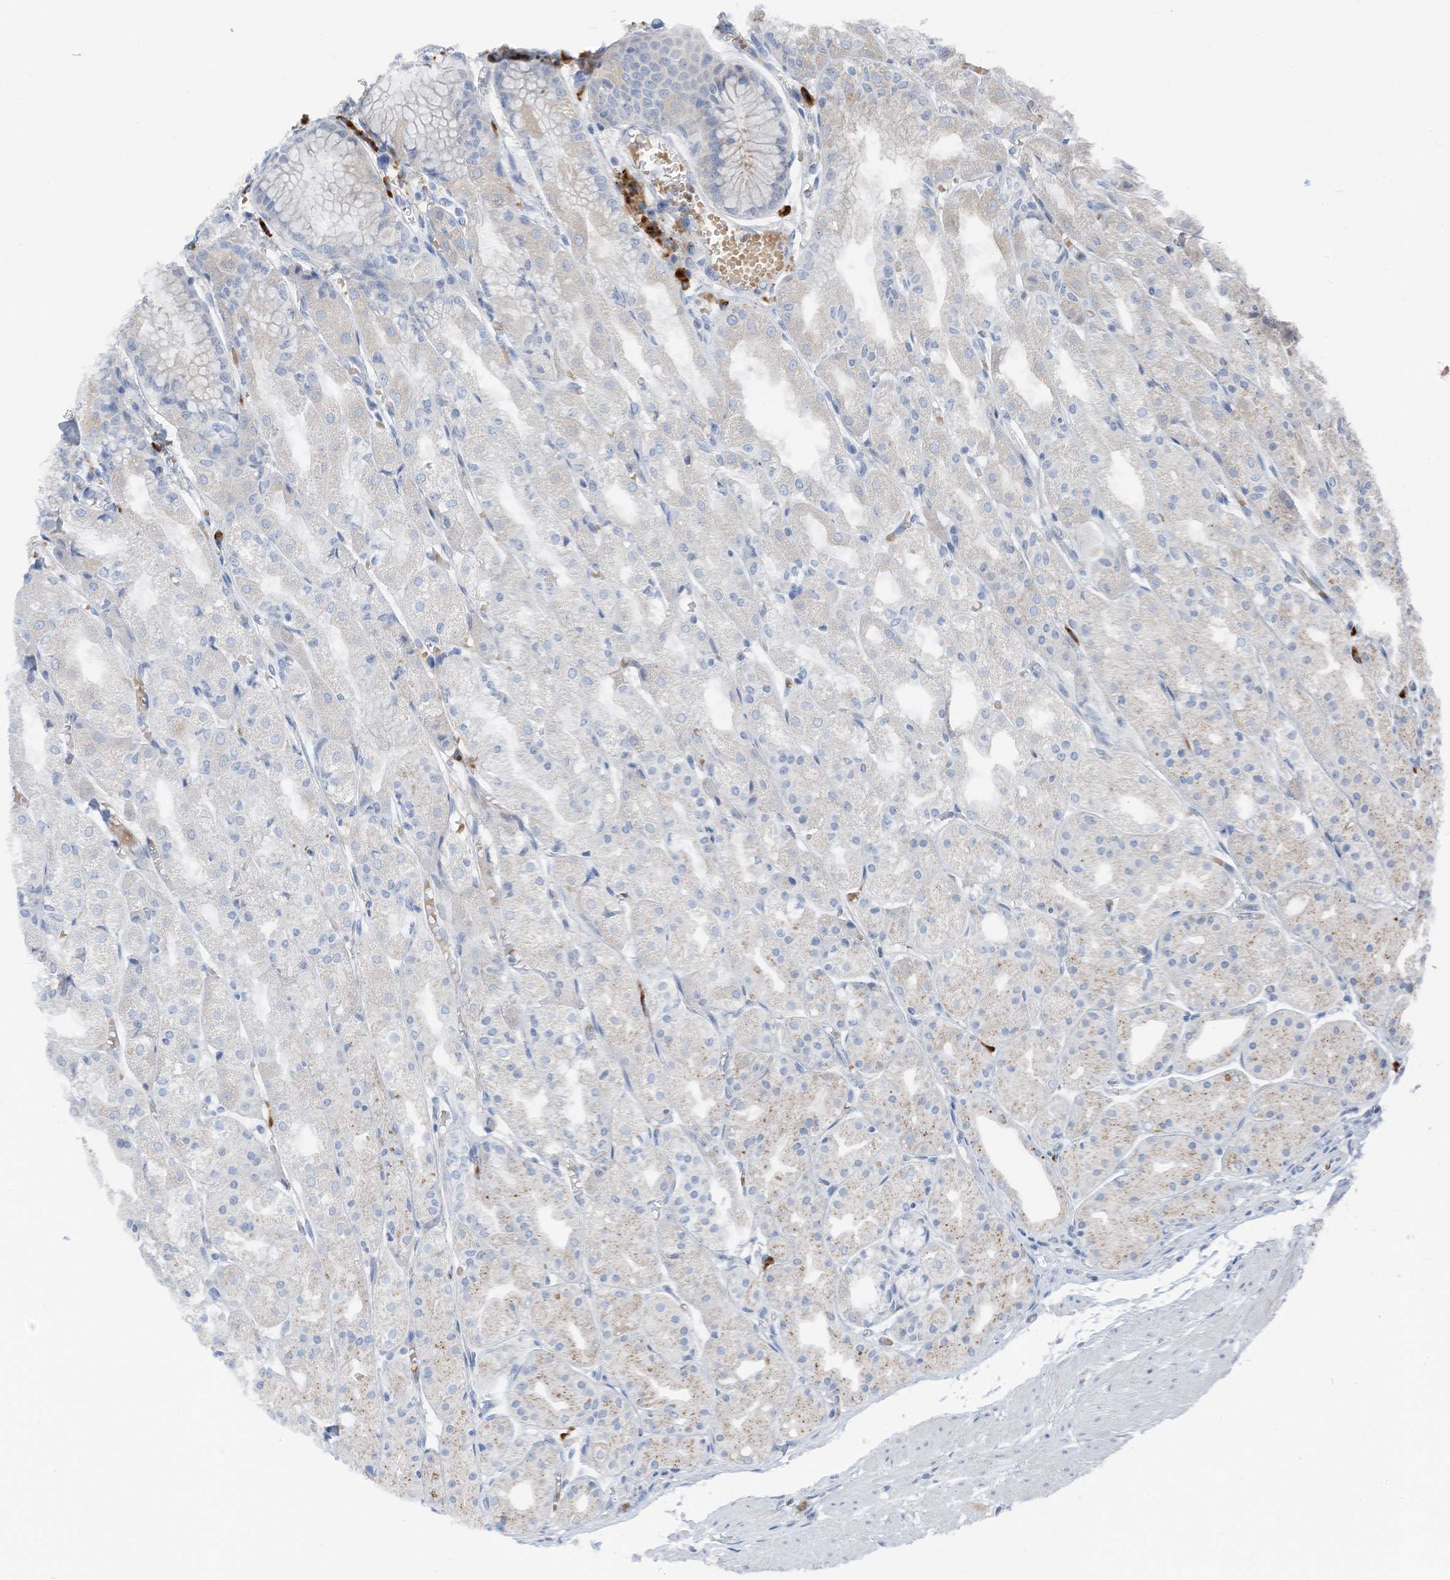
{"staining": {"intensity": "negative", "quantity": "none", "location": "none"}, "tissue": "stomach", "cell_type": "Glandular cells", "image_type": "normal", "snomed": [{"axis": "morphology", "description": "Normal tissue, NOS"}, {"axis": "topography", "description": "Stomach, upper"}], "caption": "The photomicrograph exhibits no significant positivity in glandular cells of stomach.", "gene": "CHMP2B", "patient": {"sex": "male", "age": 72}}